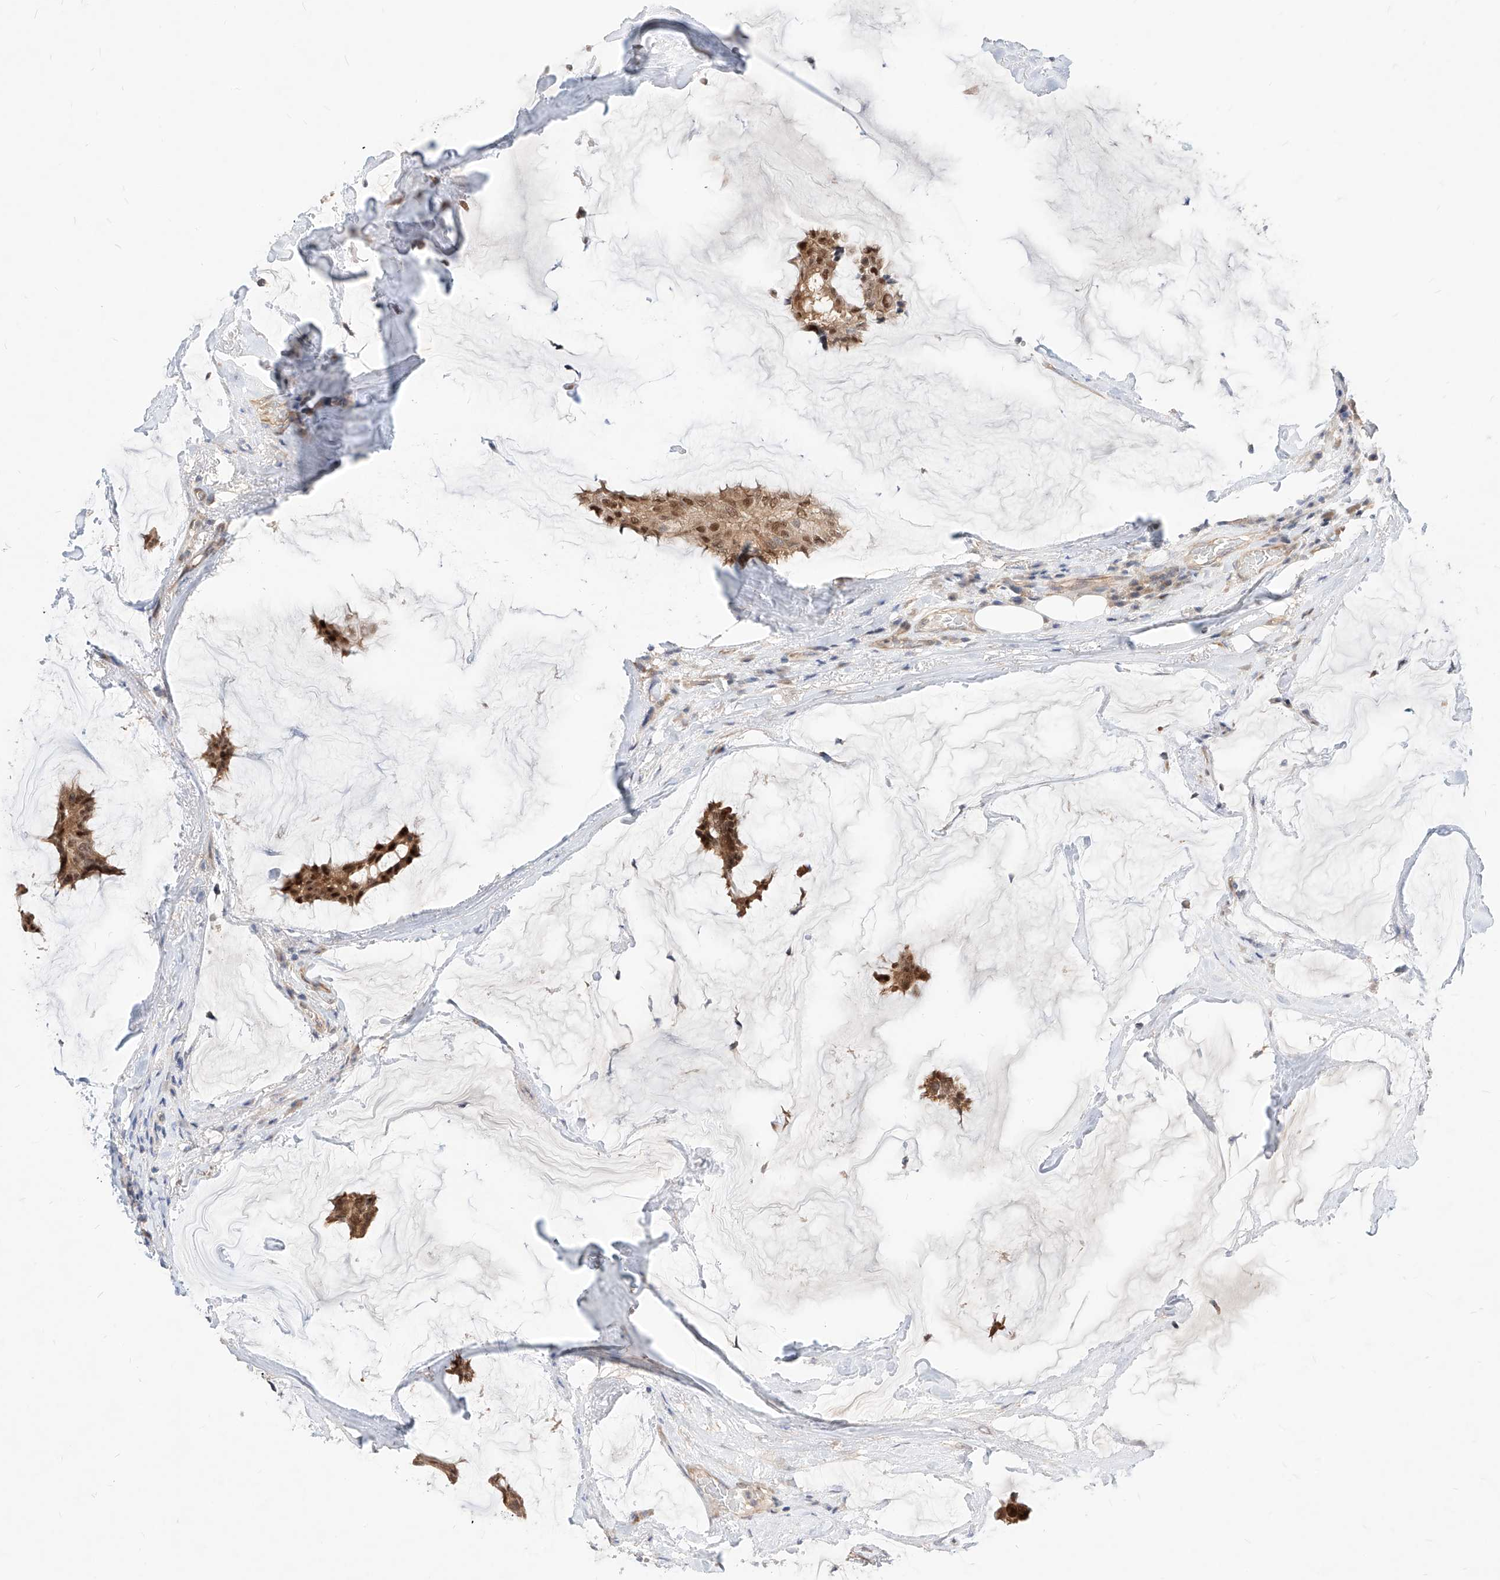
{"staining": {"intensity": "moderate", "quantity": ">75%", "location": "cytoplasmic/membranous,nuclear"}, "tissue": "breast cancer", "cell_type": "Tumor cells", "image_type": "cancer", "snomed": [{"axis": "morphology", "description": "Duct carcinoma"}, {"axis": "topography", "description": "Breast"}], "caption": "This micrograph shows IHC staining of human intraductal carcinoma (breast), with medium moderate cytoplasmic/membranous and nuclear positivity in approximately >75% of tumor cells.", "gene": "TSNAX", "patient": {"sex": "female", "age": 93}}